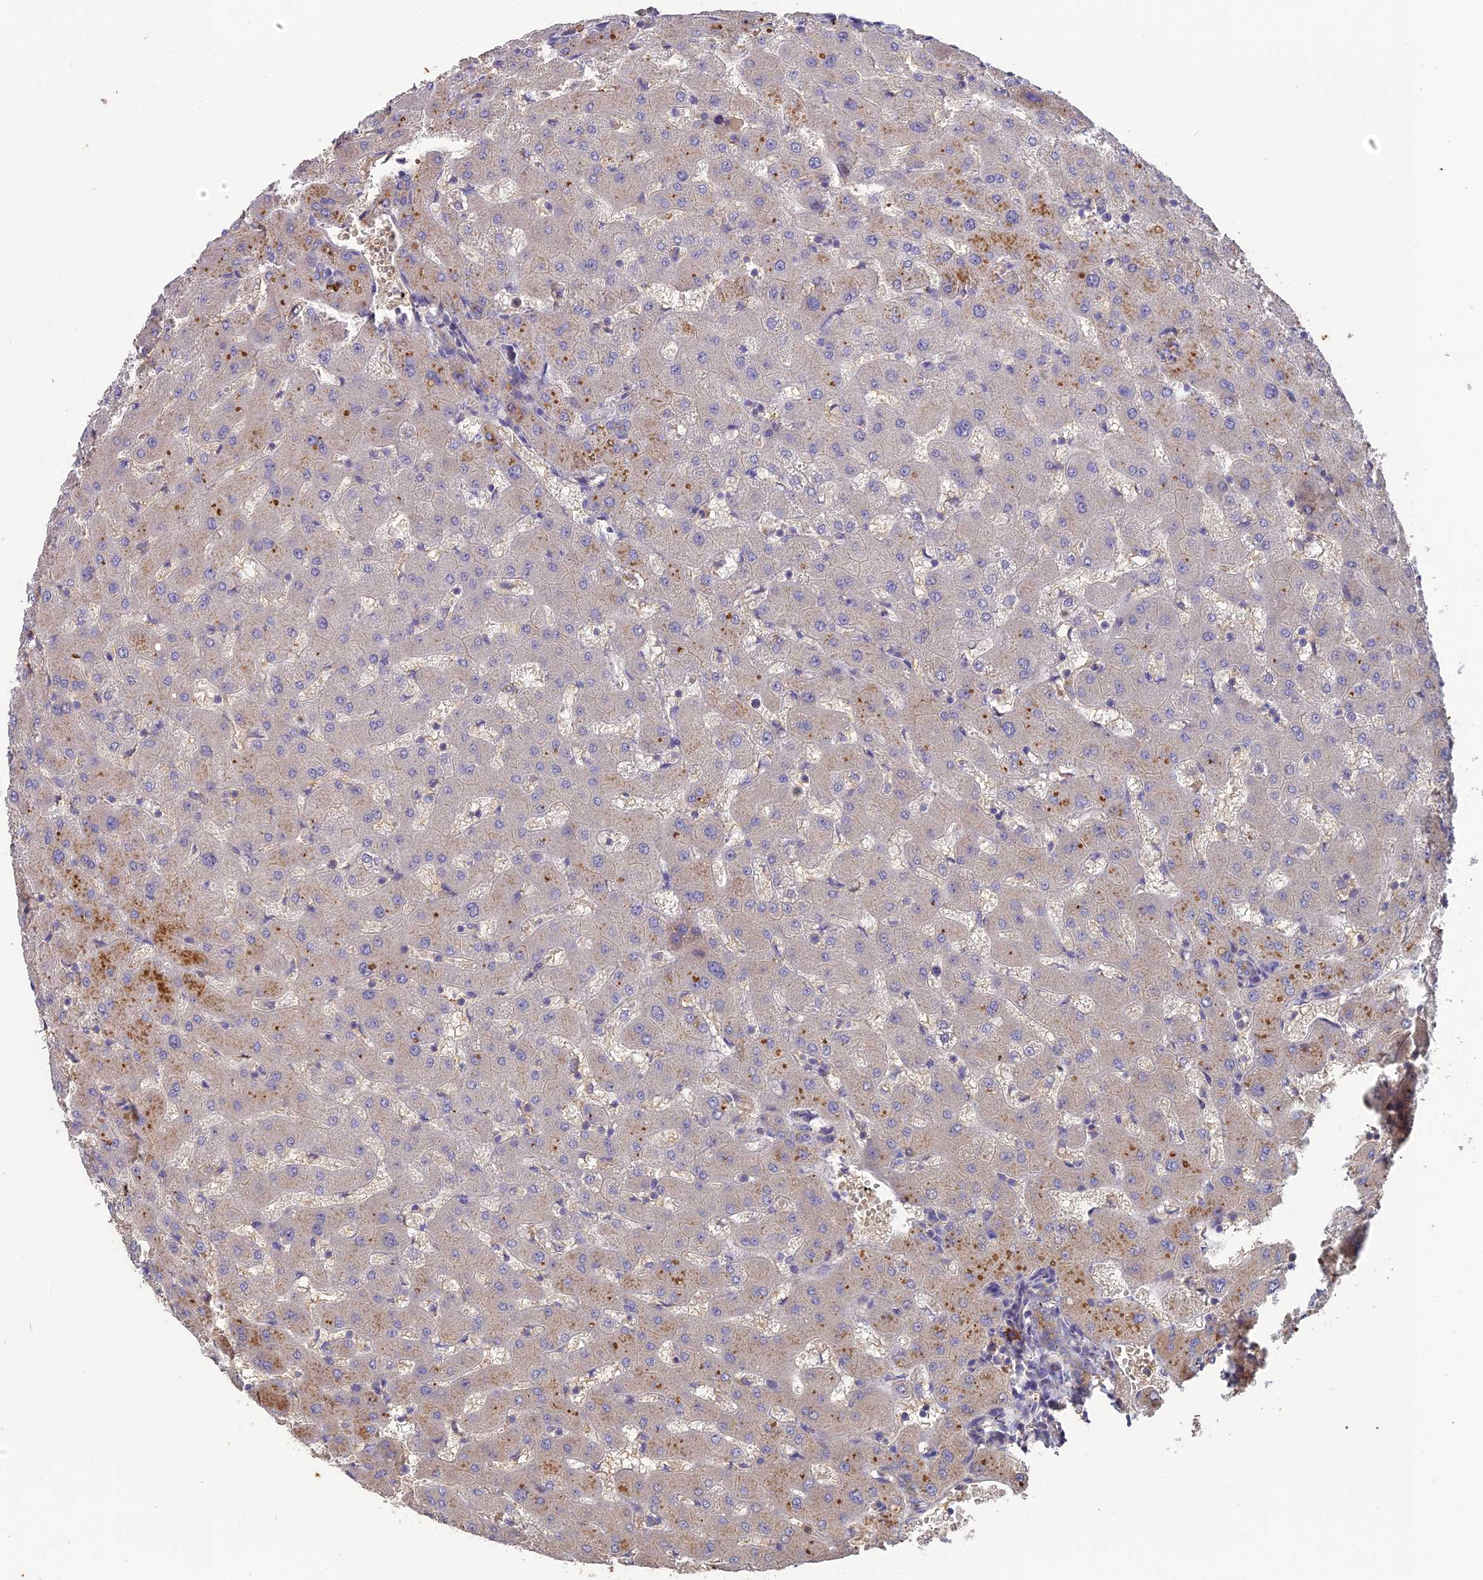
{"staining": {"intensity": "weak", "quantity": "<25%", "location": "cytoplasmic/membranous"}, "tissue": "liver", "cell_type": "Cholangiocytes", "image_type": "normal", "snomed": [{"axis": "morphology", "description": "Normal tissue, NOS"}, {"axis": "topography", "description": "Liver"}], "caption": "DAB immunohistochemical staining of normal human liver reveals no significant staining in cholangiocytes.", "gene": "ERMAP", "patient": {"sex": "female", "age": 63}}